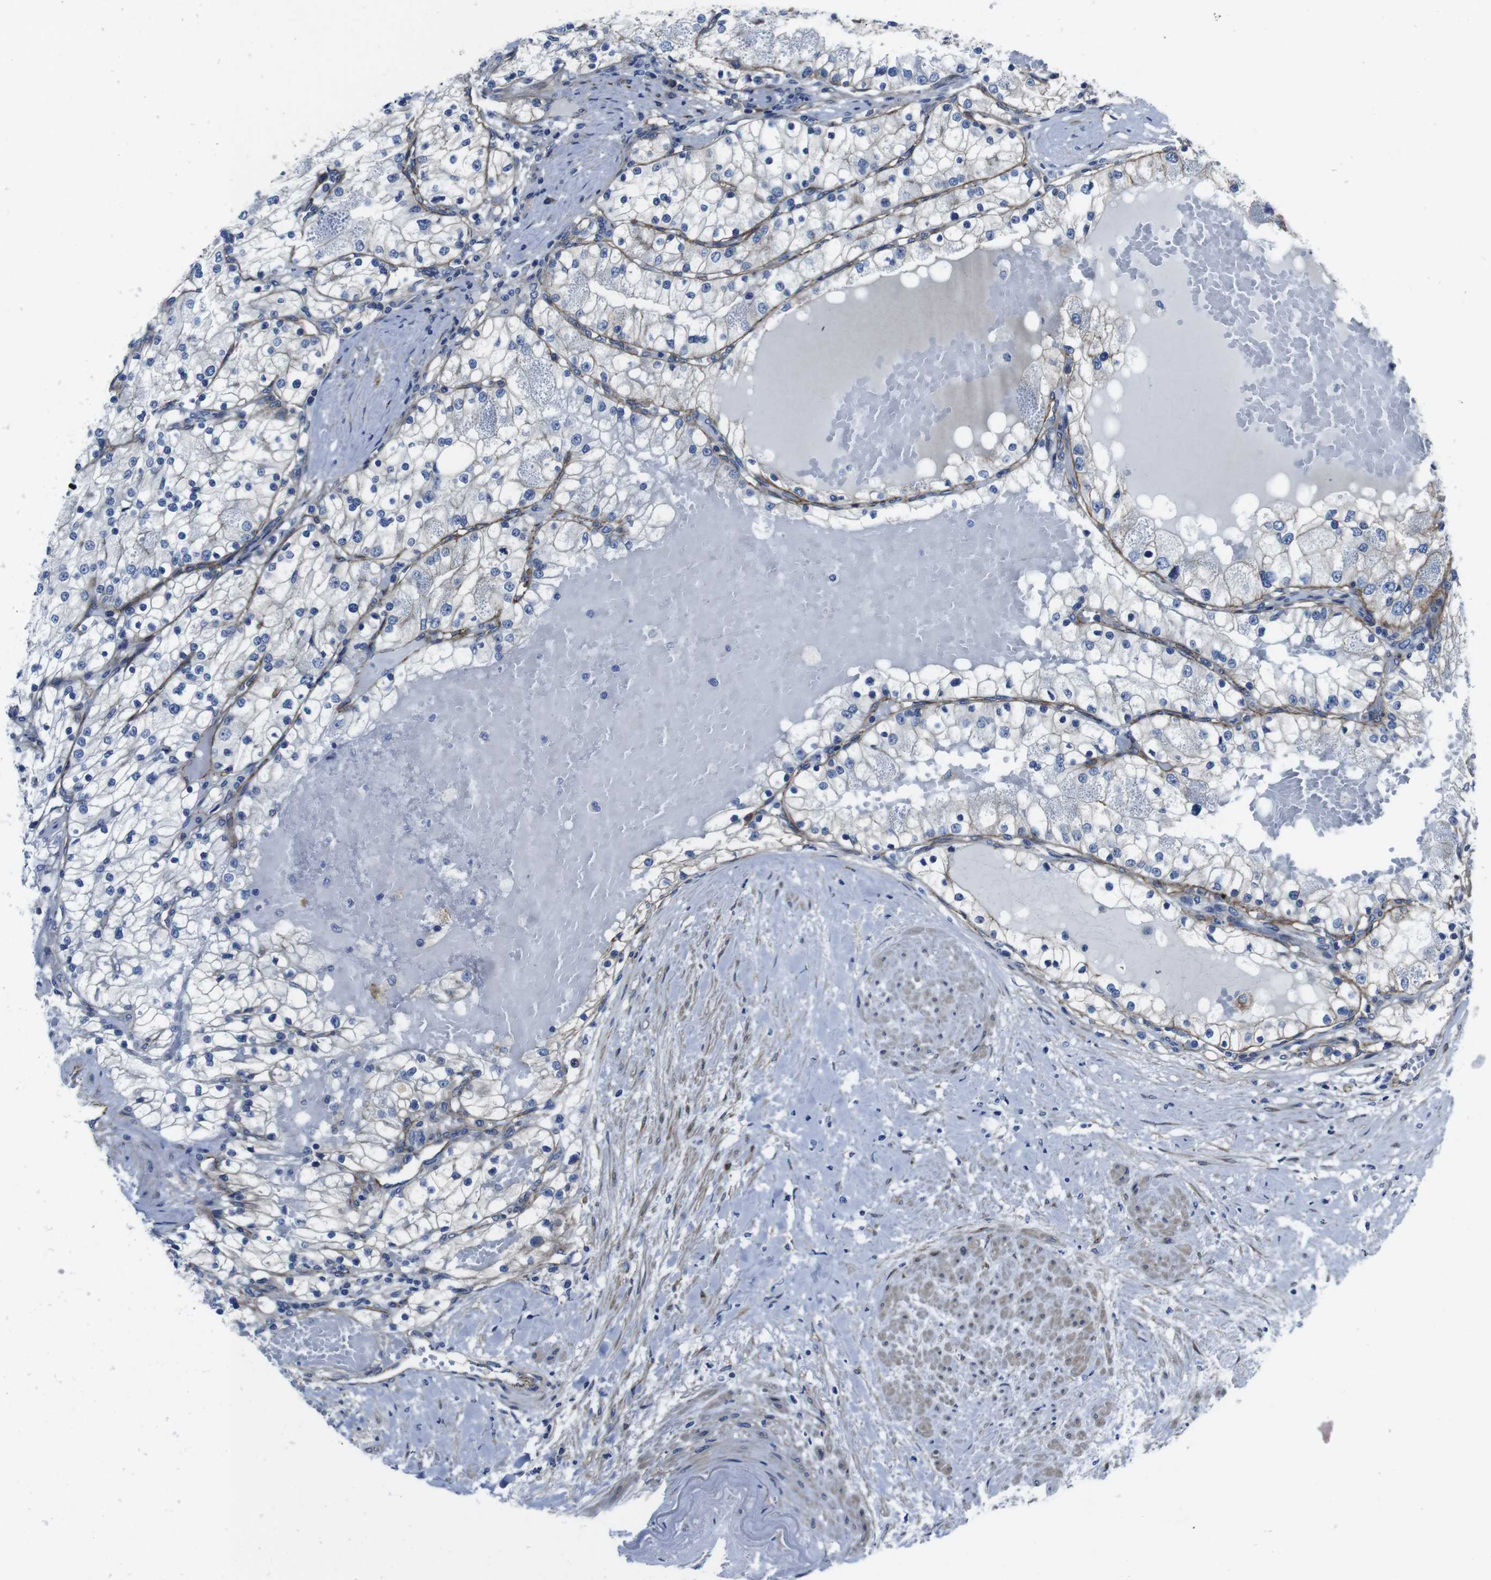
{"staining": {"intensity": "negative", "quantity": "none", "location": "none"}, "tissue": "renal cancer", "cell_type": "Tumor cells", "image_type": "cancer", "snomed": [{"axis": "morphology", "description": "Adenocarcinoma, NOS"}, {"axis": "topography", "description": "Kidney"}], "caption": "Renal cancer (adenocarcinoma) stained for a protein using immunohistochemistry exhibits no expression tumor cells.", "gene": "NUMB", "patient": {"sex": "male", "age": 68}}